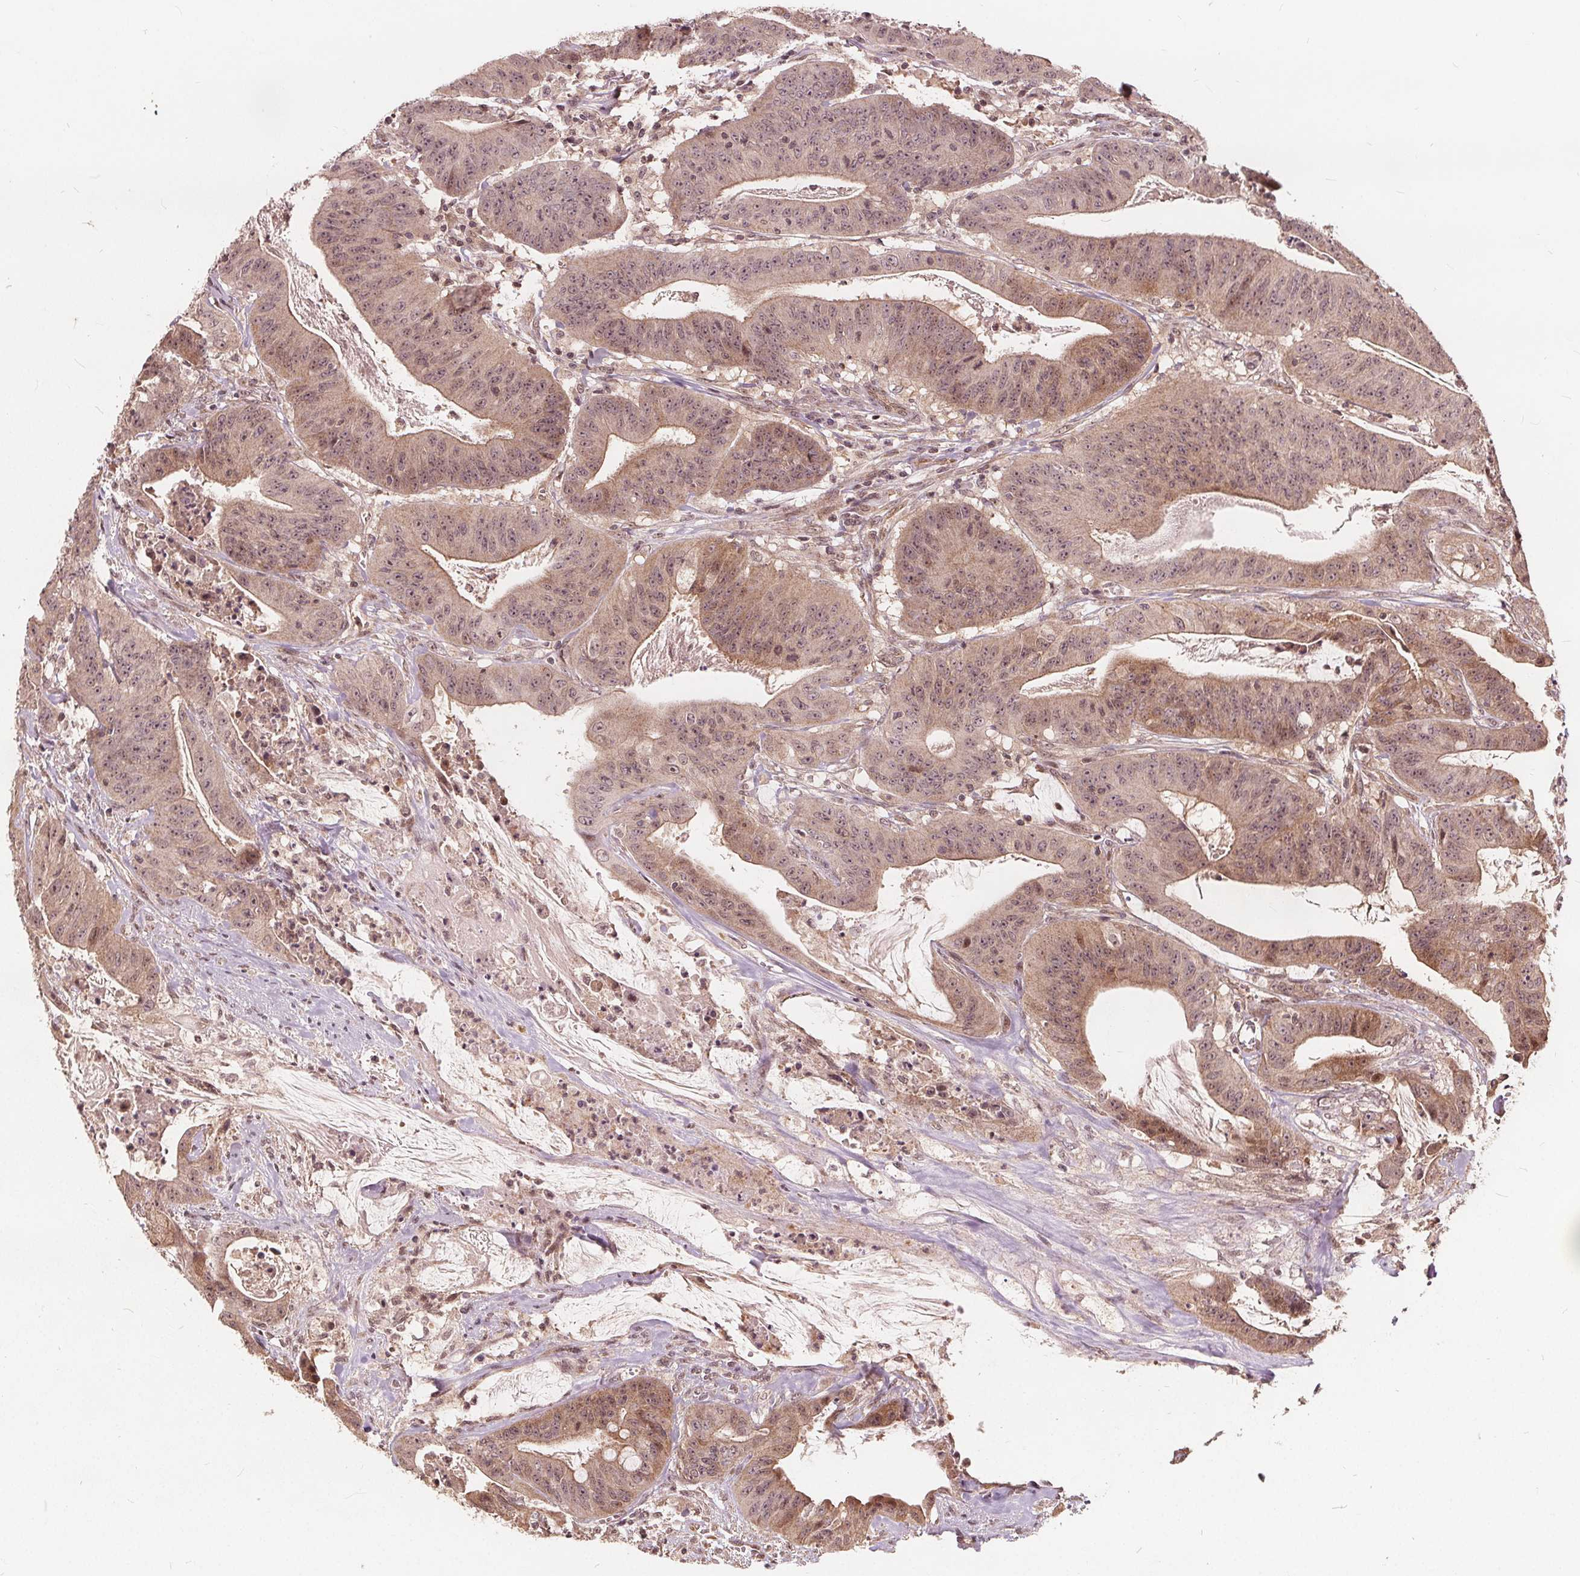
{"staining": {"intensity": "moderate", "quantity": ">75%", "location": "cytoplasmic/membranous,nuclear"}, "tissue": "colorectal cancer", "cell_type": "Tumor cells", "image_type": "cancer", "snomed": [{"axis": "morphology", "description": "Adenocarcinoma, NOS"}, {"axis": "topography", "description": "Colon"}], "caption": "Colorectal adenocarcinoma stained with DAB immunohistochemistry (IHC) reveals medium levels of moderate cytoplasmic/membranous and nuclear positivity in about >75% of tumor cells.", "gene": "PPP1CB", "patient": {"sex": "male", "age": 33}}